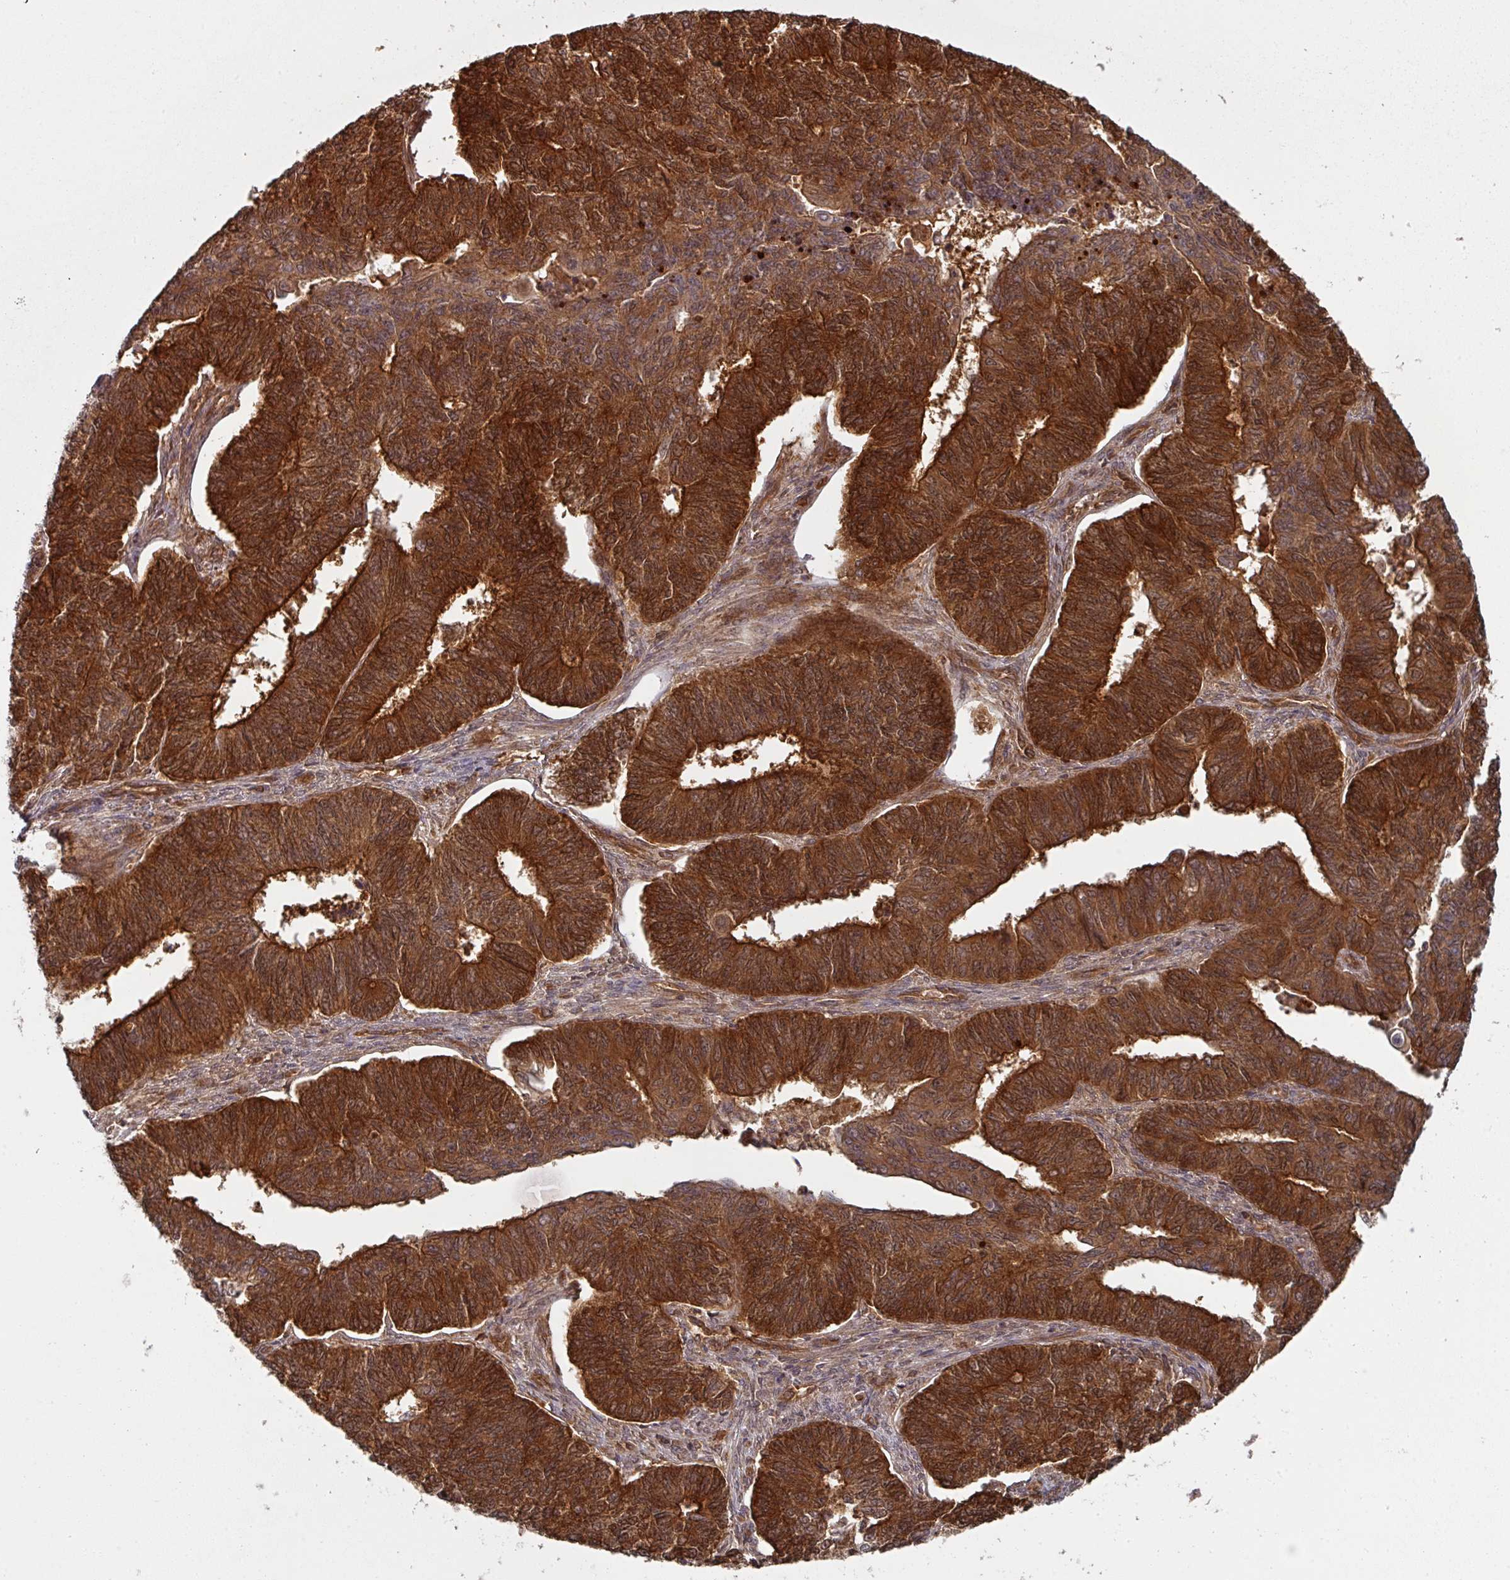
{"staining": {"intensity": "strong", "quantity": ">75%", "location": "cytoplasmic/membranous"}, "tissue": "endometrial cancer", "cell_type": "Tumor cells", "image_type": "cancer", "snomed": [{"axis": "morphology", "description": "Adenocarcinoma, NOS"}, {"axis": "topography", "description": "Endometrium"}], "caption": "This photomicrograph reveals immunohistochemistry staining of human endometrial cancer (adenocarcinoma), with high strong cytoplasmic/membranous expression in approximately >75% of tumor cells.", "gene": "EIF4EBP2", "patient": {"sex": "female", "age": 32}}